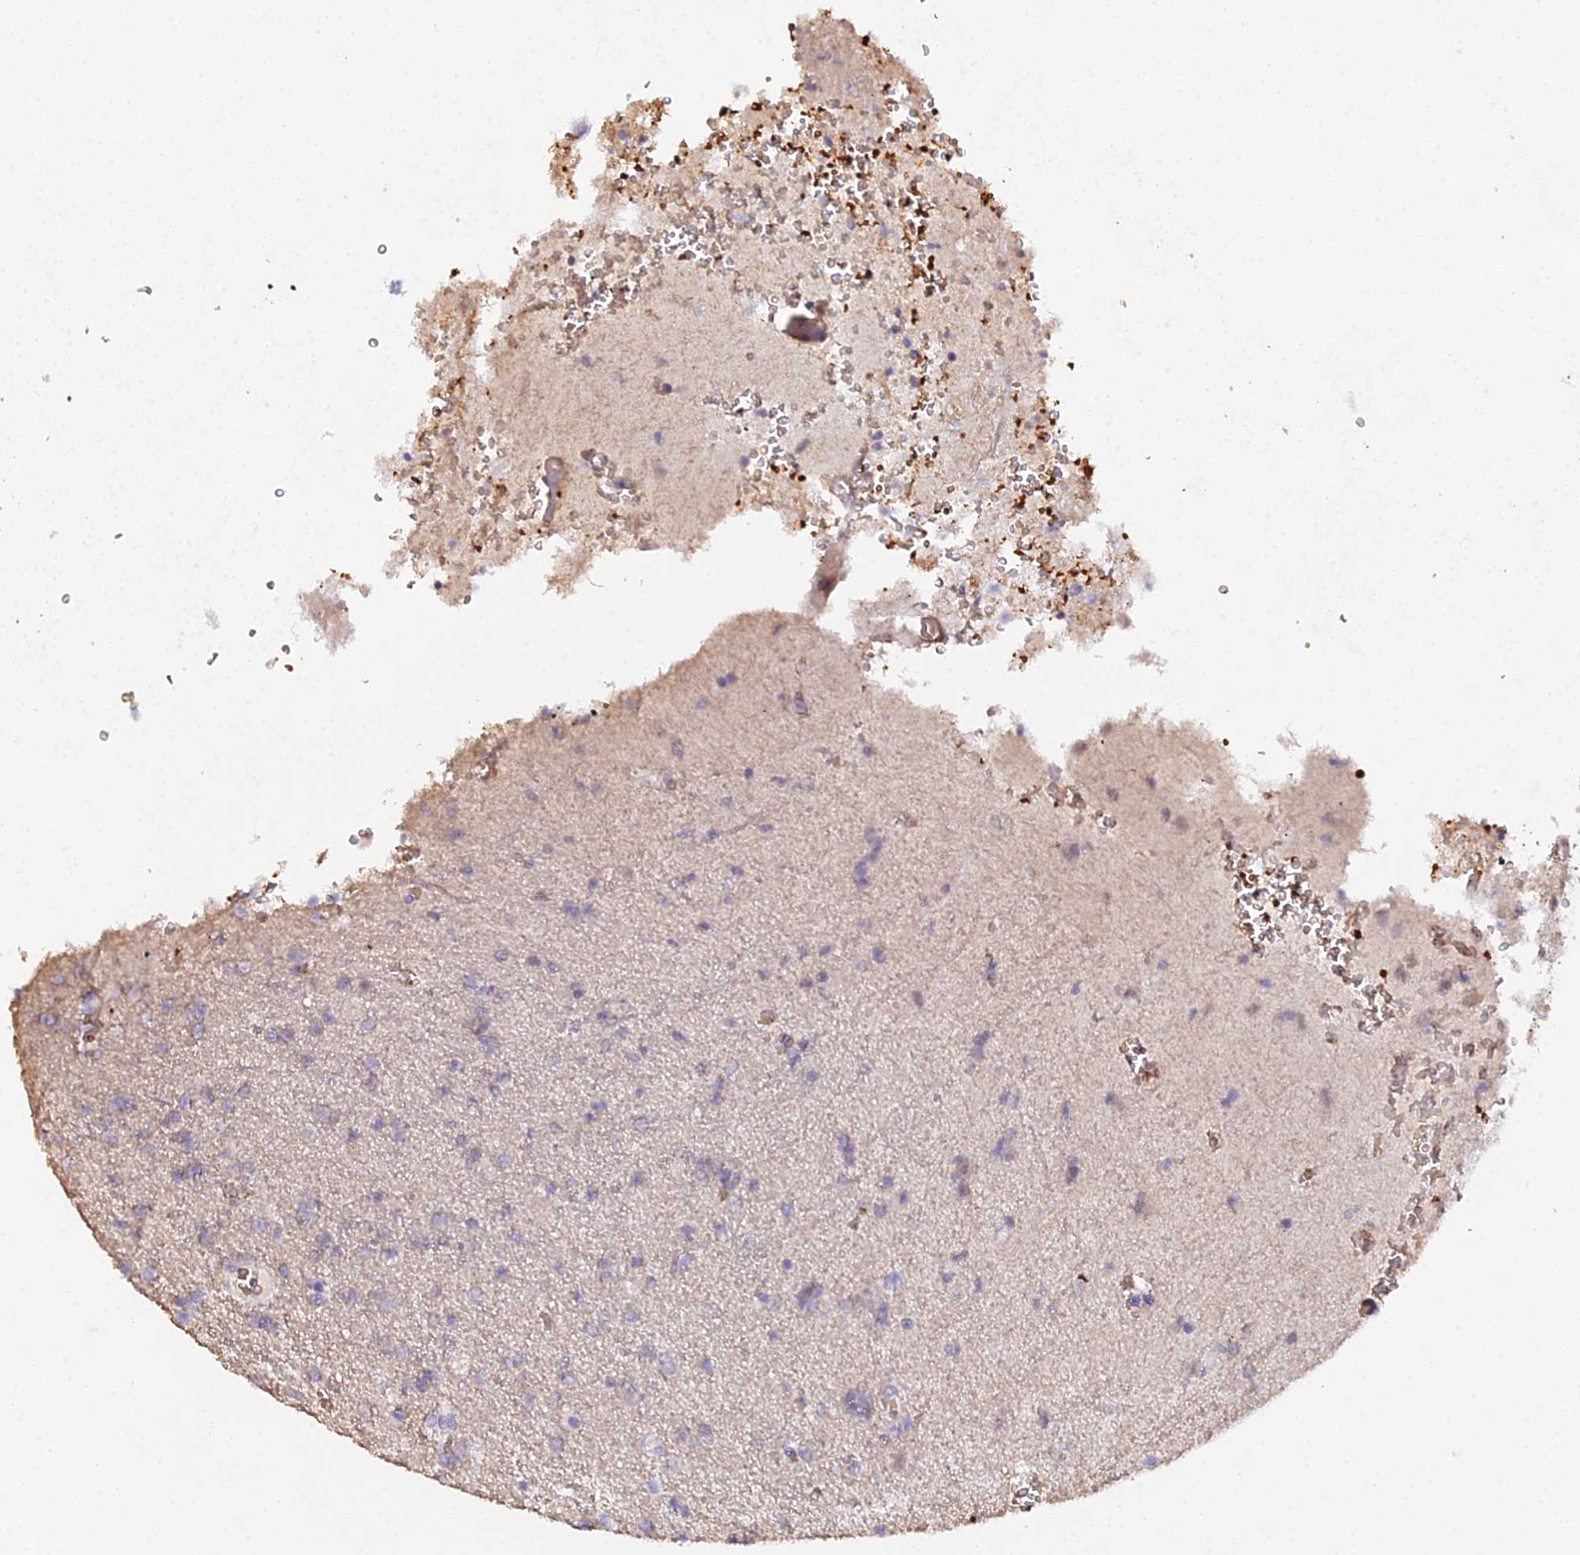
{"staining": {"intensity": "negative", "quantity": "none", "location": "none"}, "tissue": "glioma", "cell_type": "Tumor cells", "image_type": "cancer", "snomed": [{"axis": "morphology", "description": "Glioma, malignant, High grade"}, {"axis": "topography", "description": "Brain"}], "caption": "Human malignant glioma (high-grade) stained for a protein using immunohistochemistry demonstrates no expression in tumor cells.", "gene": "CFAP45", "patient": {"sex": "female", "age": 74}}